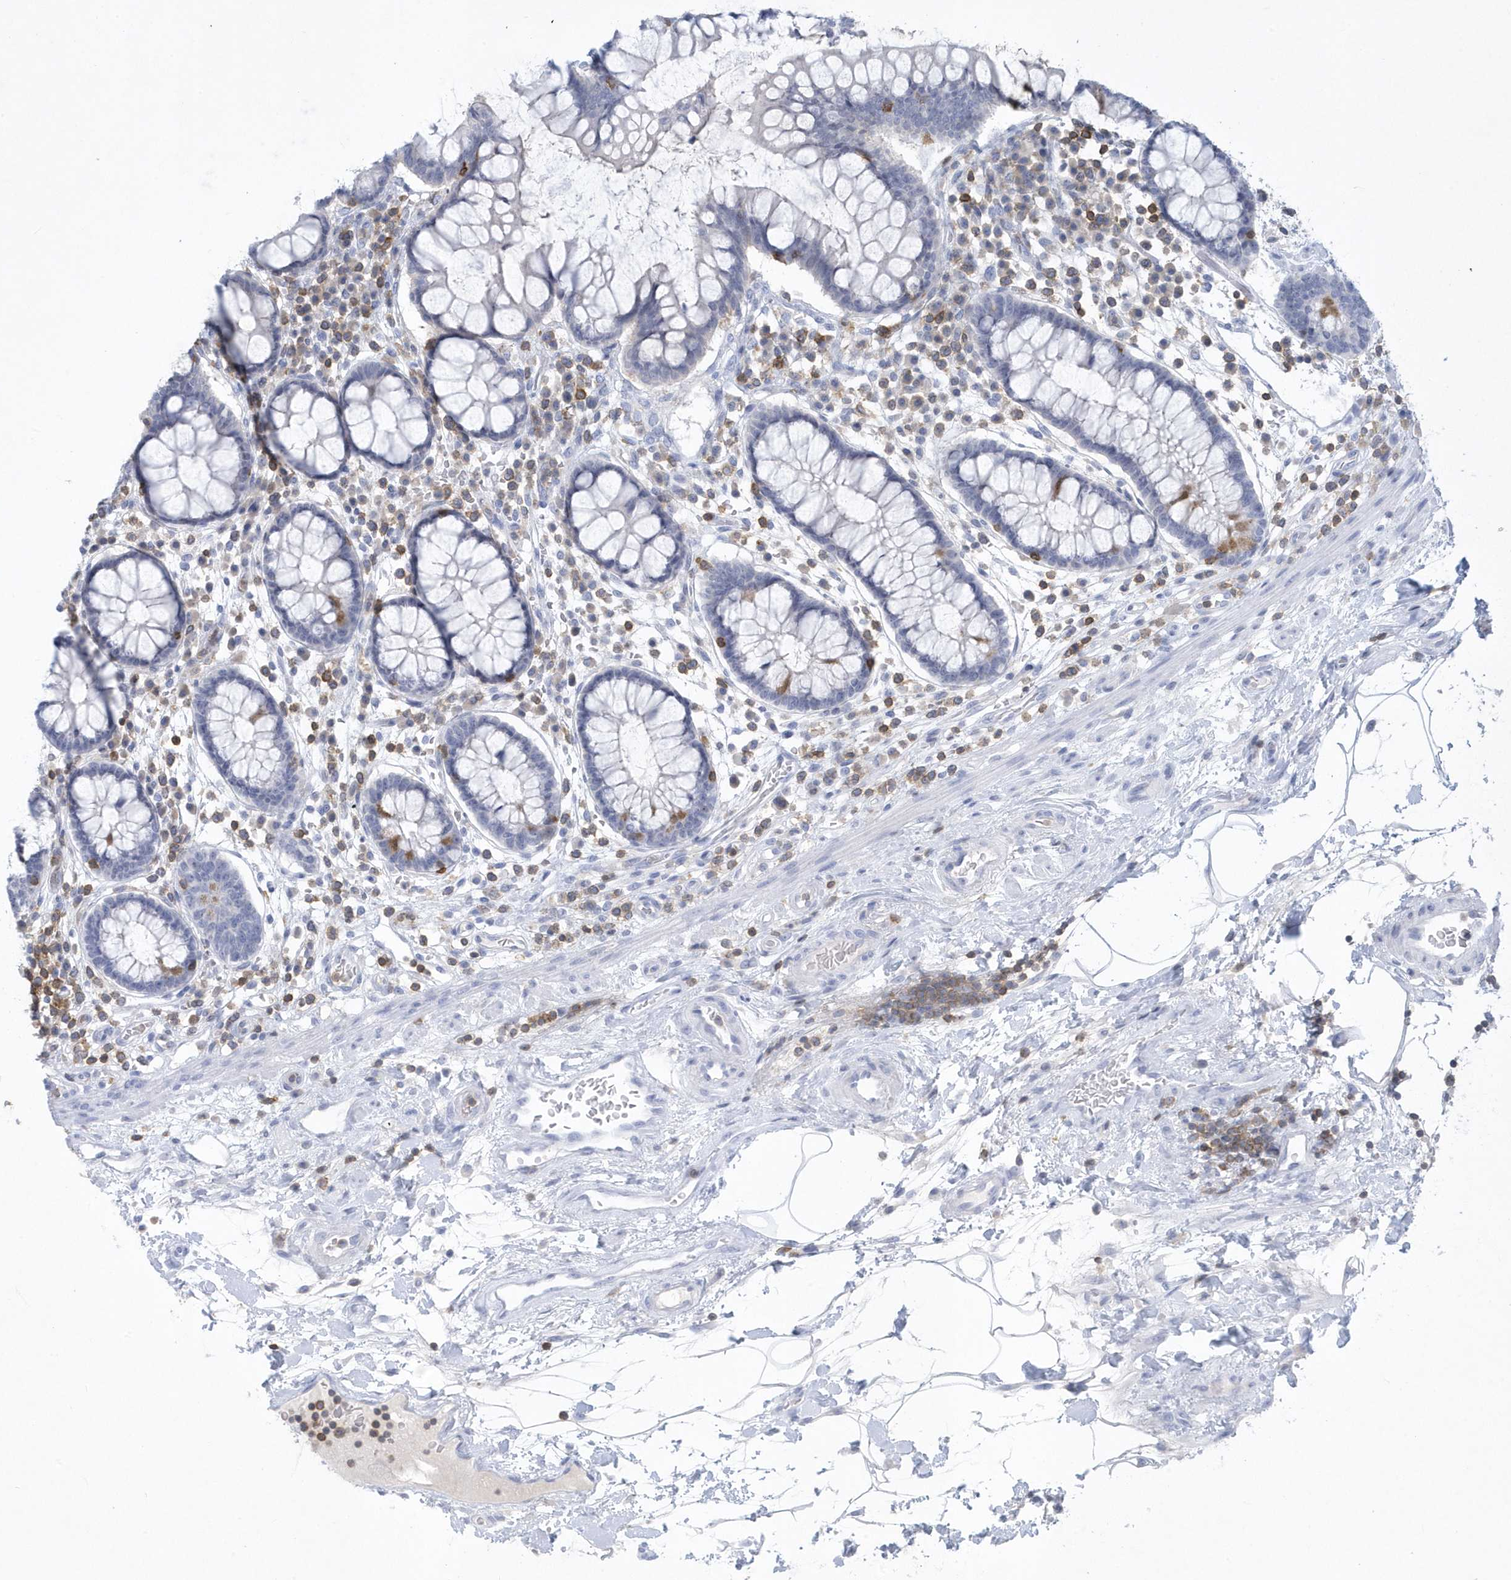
{"staining": {"intensity": "negative", "quantity": "none", "location": "none"}, "tissue": "colon", "cell_type": "Endothelial cells", "image_type": "normal", "snomed": [{"axis": "morphology", "description": "Normal tissue, NOS"}, {"axis": "topography", "description": "Colon"}], "caption": "Endothelial cells are negative for protein expression in benign human colon. The staining was performed using DAB (3,3'-diaminobenzidine) to visualize the protein expression in brown, while the nuclei were stained in blue with hematoxylin (Magnification: 20x).", "gene": "PSD4", "patient": {"sex": "female", "age": 79}}